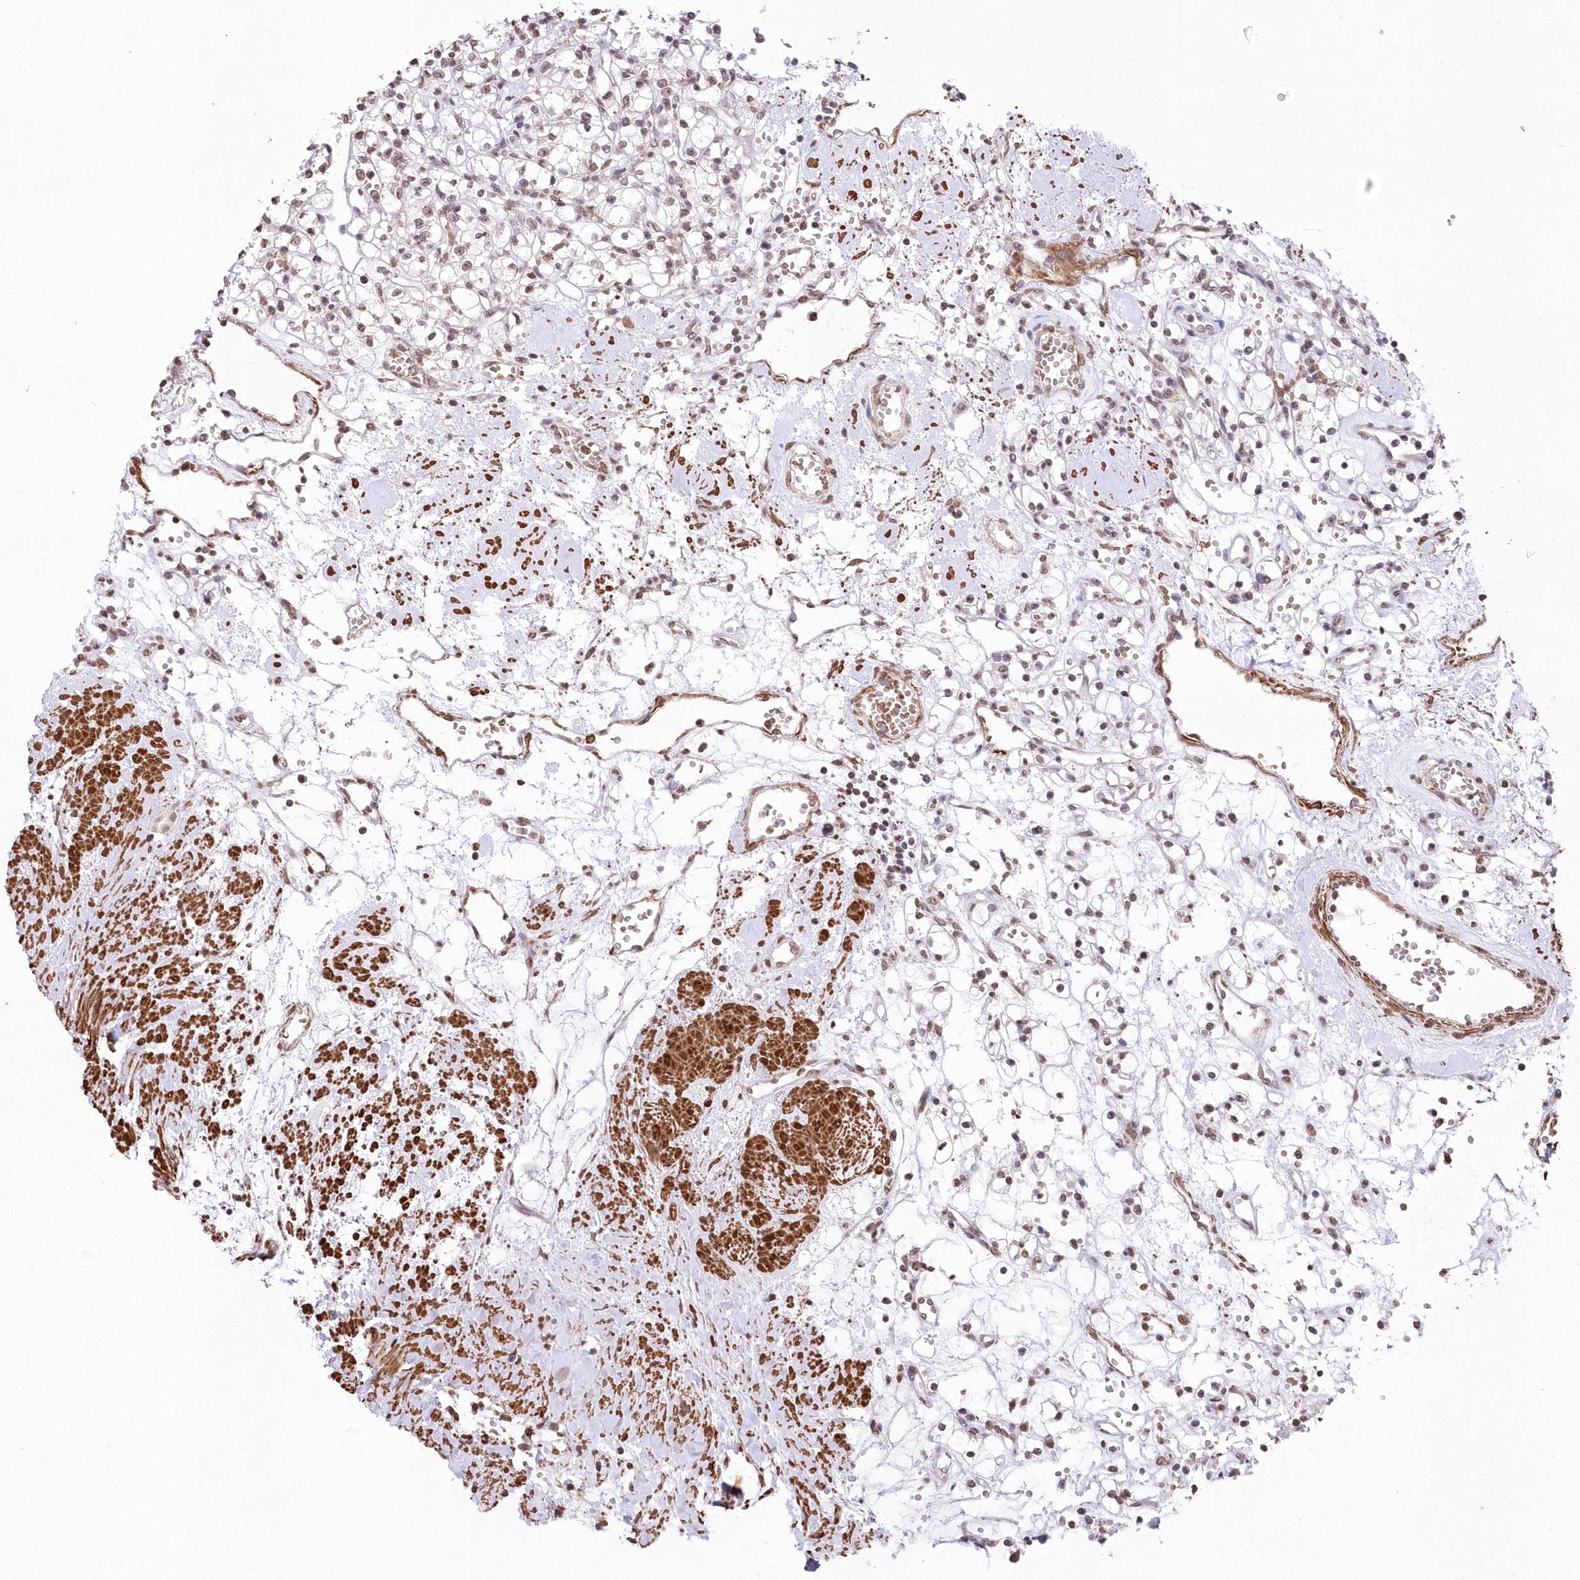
{"staining": {"intensity": "moderate", "quantity": "<25%", "location": "nuclear"}, "tissue": "renal cancer", "cell_type": "Tumor cells", "image_type": "cancer", "snomed": [{"axis": "morphology", "description": "Adenocarcinoma, NOS"}, {"axis": "topography", "description": "Kidney"}], "caption": "Renal cancer (adenocarcinoma) tissue exhibits moderate nuclear positivity in approximately <25% of tumor cells", "gene": "RBM27", "patient": {"sex": "female", "age": 59}}